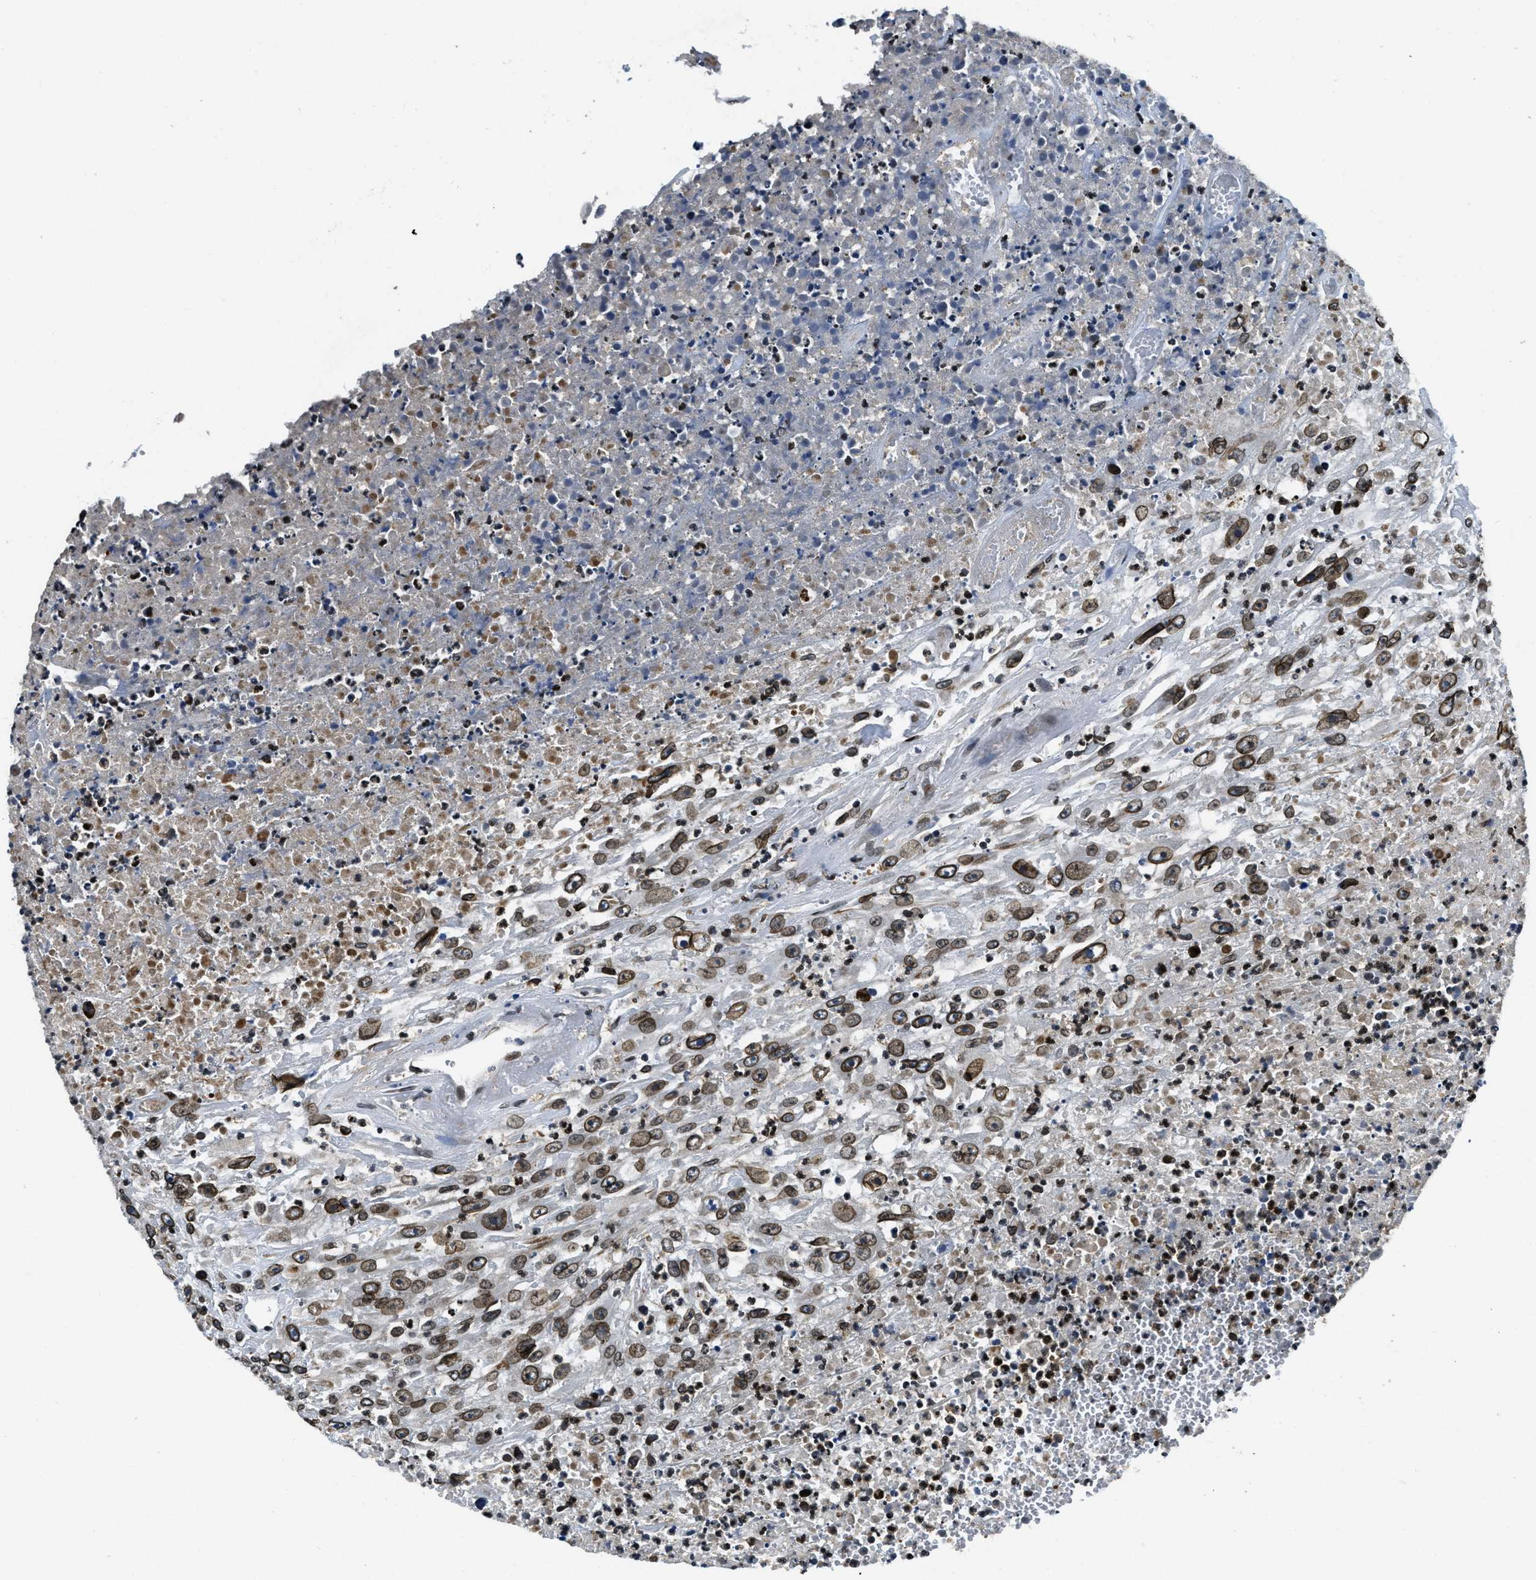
{"staining": {"intensity": "moderate", "quantity": ">75%", "location": "nuclear"}, "tissue": "urothelial cancer", "cell_type": "Tumor cells", "image_type": "cancer", "snomed": [{"axis": "morphology", "description": "Urothelial carcinoma, High grade"}, {"axis": "topography", "description": "Urinary bladder"}], "caption": "The image demonstrates staining of high-grade urothelial carcinoma, revealing moderate nuclear protein positivity (brown color) within tumor cells. The protein of interest is stained brown, and the nuclei are stained in blue (DAB IHC with brightfield microscopy, high magnification).", "gene": "ZC3HC1", "patient": {"sex": "male", "age": 46}}